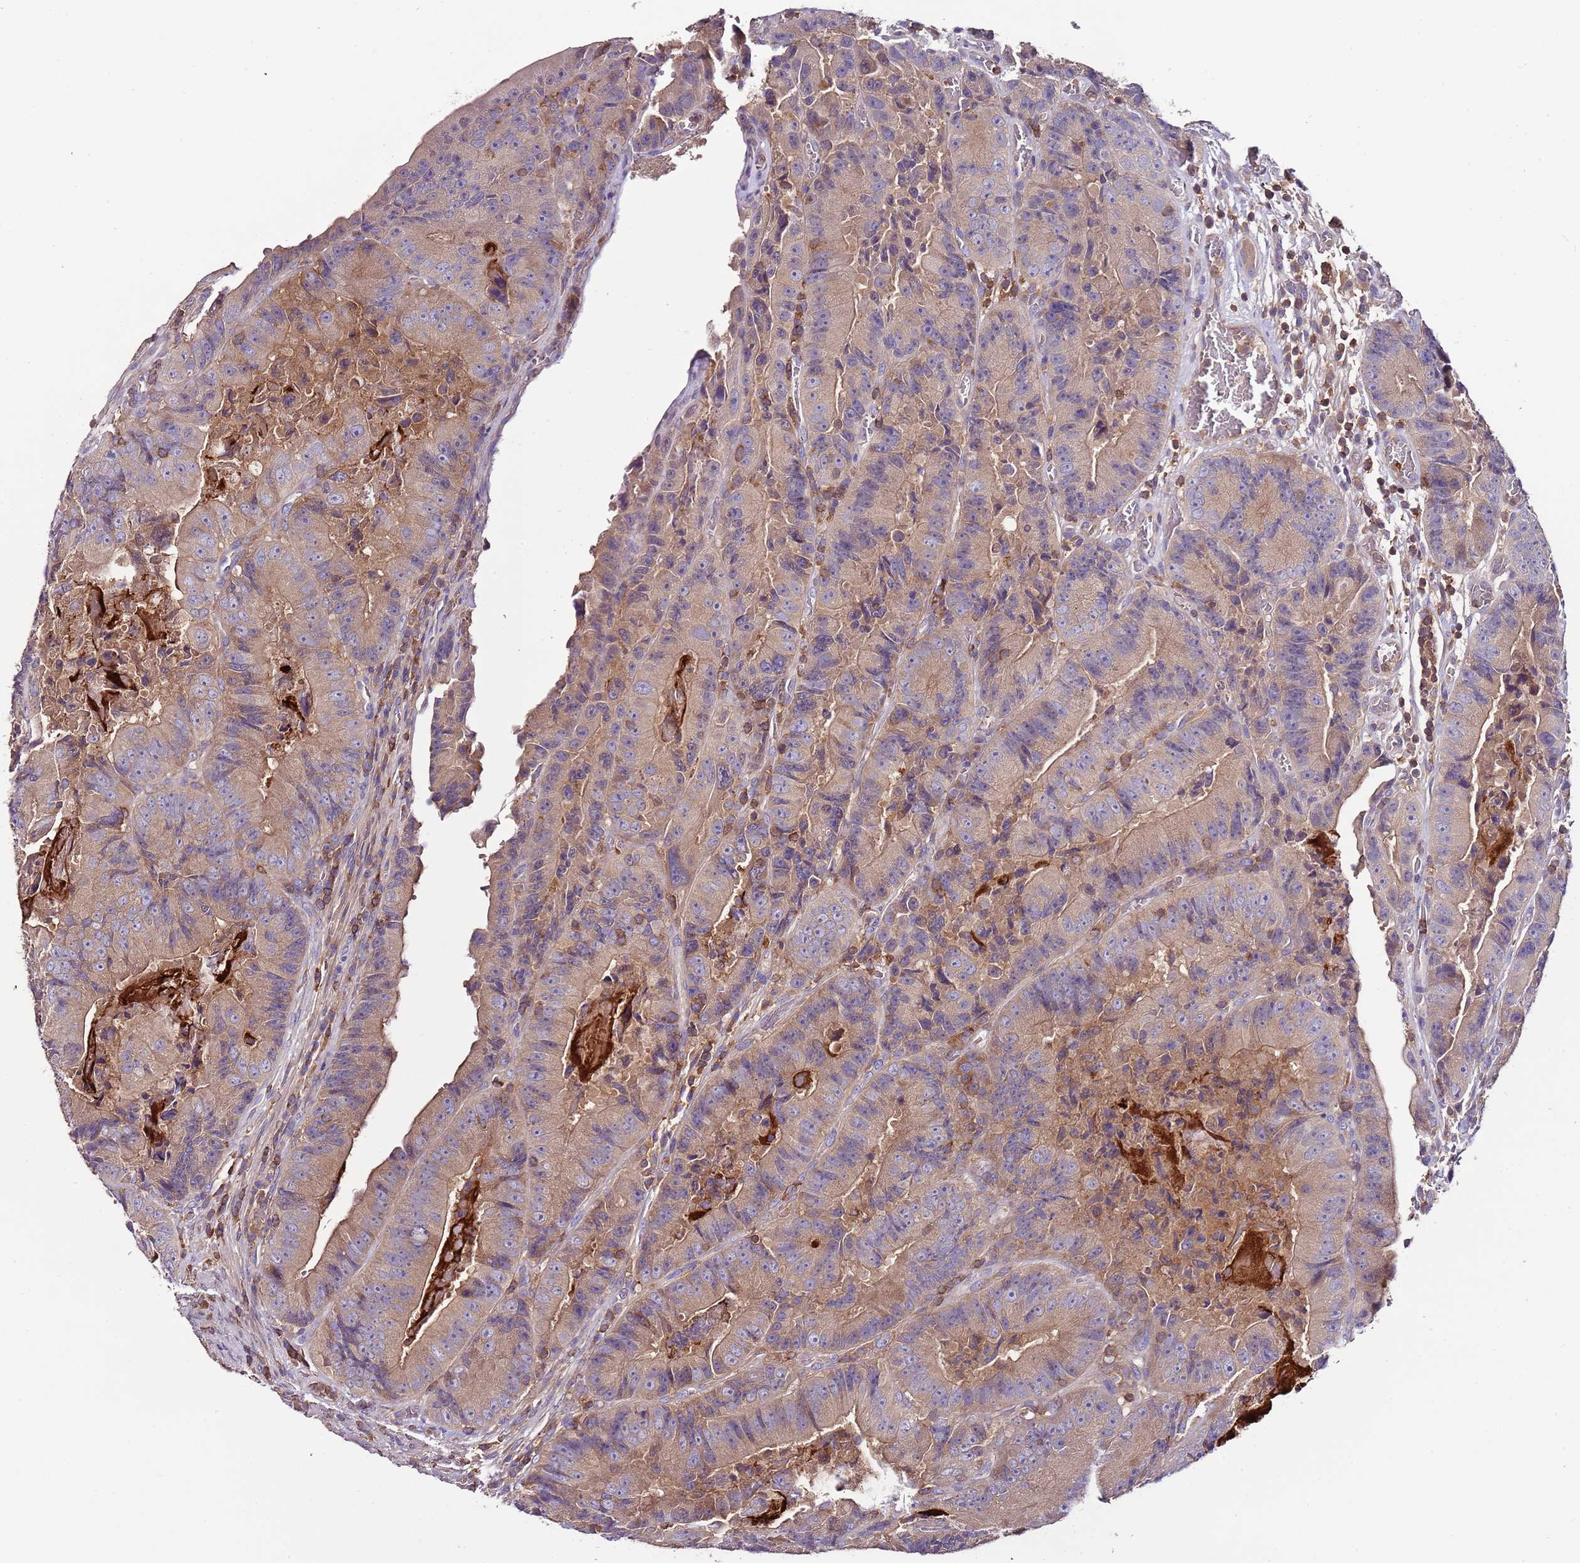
{"staining": {"intensity": "weak", "quantity": ">75%", "location": "cytoplasmic/membranous"}, "tissue": "colorectal cancer", "cell_type": "Tumor cells", "image_type": "cancer", "snomed": [{"axis": "morphology", "description": "Adenocarcinoma, NOS"}, {"axis": "topography", "description": "Colon"}], "caption": "A brown stain highlights weak cytoplasmic/membranous expression of a protein in adenocarcinoma (colorectal) tumor cells.", "gene": "IGIP", "patient": {"sex": "female", "age": 86}}